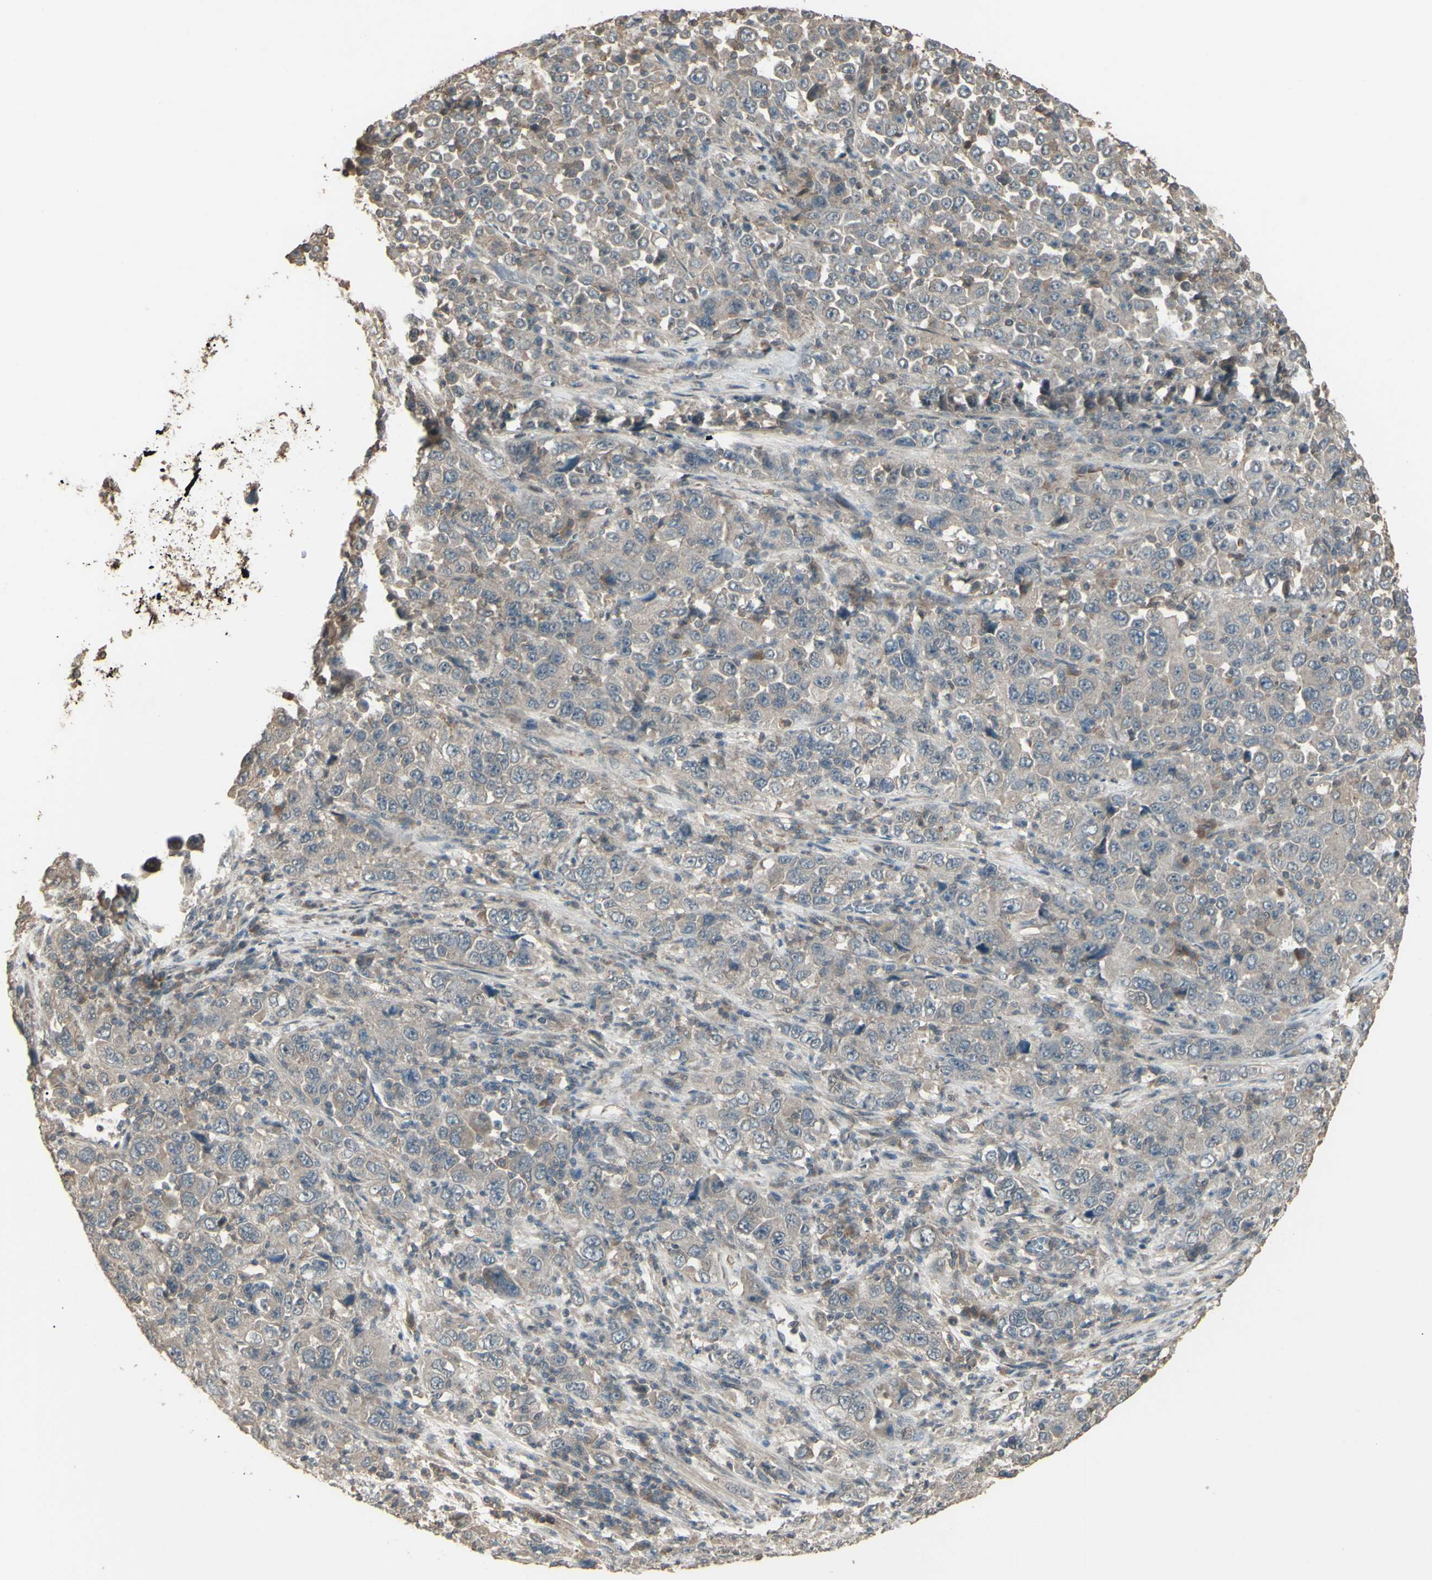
{"staining": {"intensity": "weak", "quantity": ">75%", "location": "cytoplasmic/membranous"}, "tissue": "stomach cancer", "cell_type": "Tumor cells", "image_type": "cancer", "snomed": [{"axis": "morphology", "description": "Normal tissue, NOS"}, {"axis": "morphology", "description": "Adenocarcinoma, NOS"}, {"axis": "topography", "description": "Stomach, upper"}, {"axis": "topography", "description": "Stomach"}], "caption": "Immunohistochemical staining of stomach adenocarcinoma exhibits low levels of weak cytoplasmic/membranous expression in about >75% of tumor cells. (Stains: DAB (3,3'-diaminobenzidine) in brown, nuclei in blue, Microscopy: brightfield microscopy at high magnification).", "gene": "GNAS", "patient": {"sex": "male", "age": 59}}